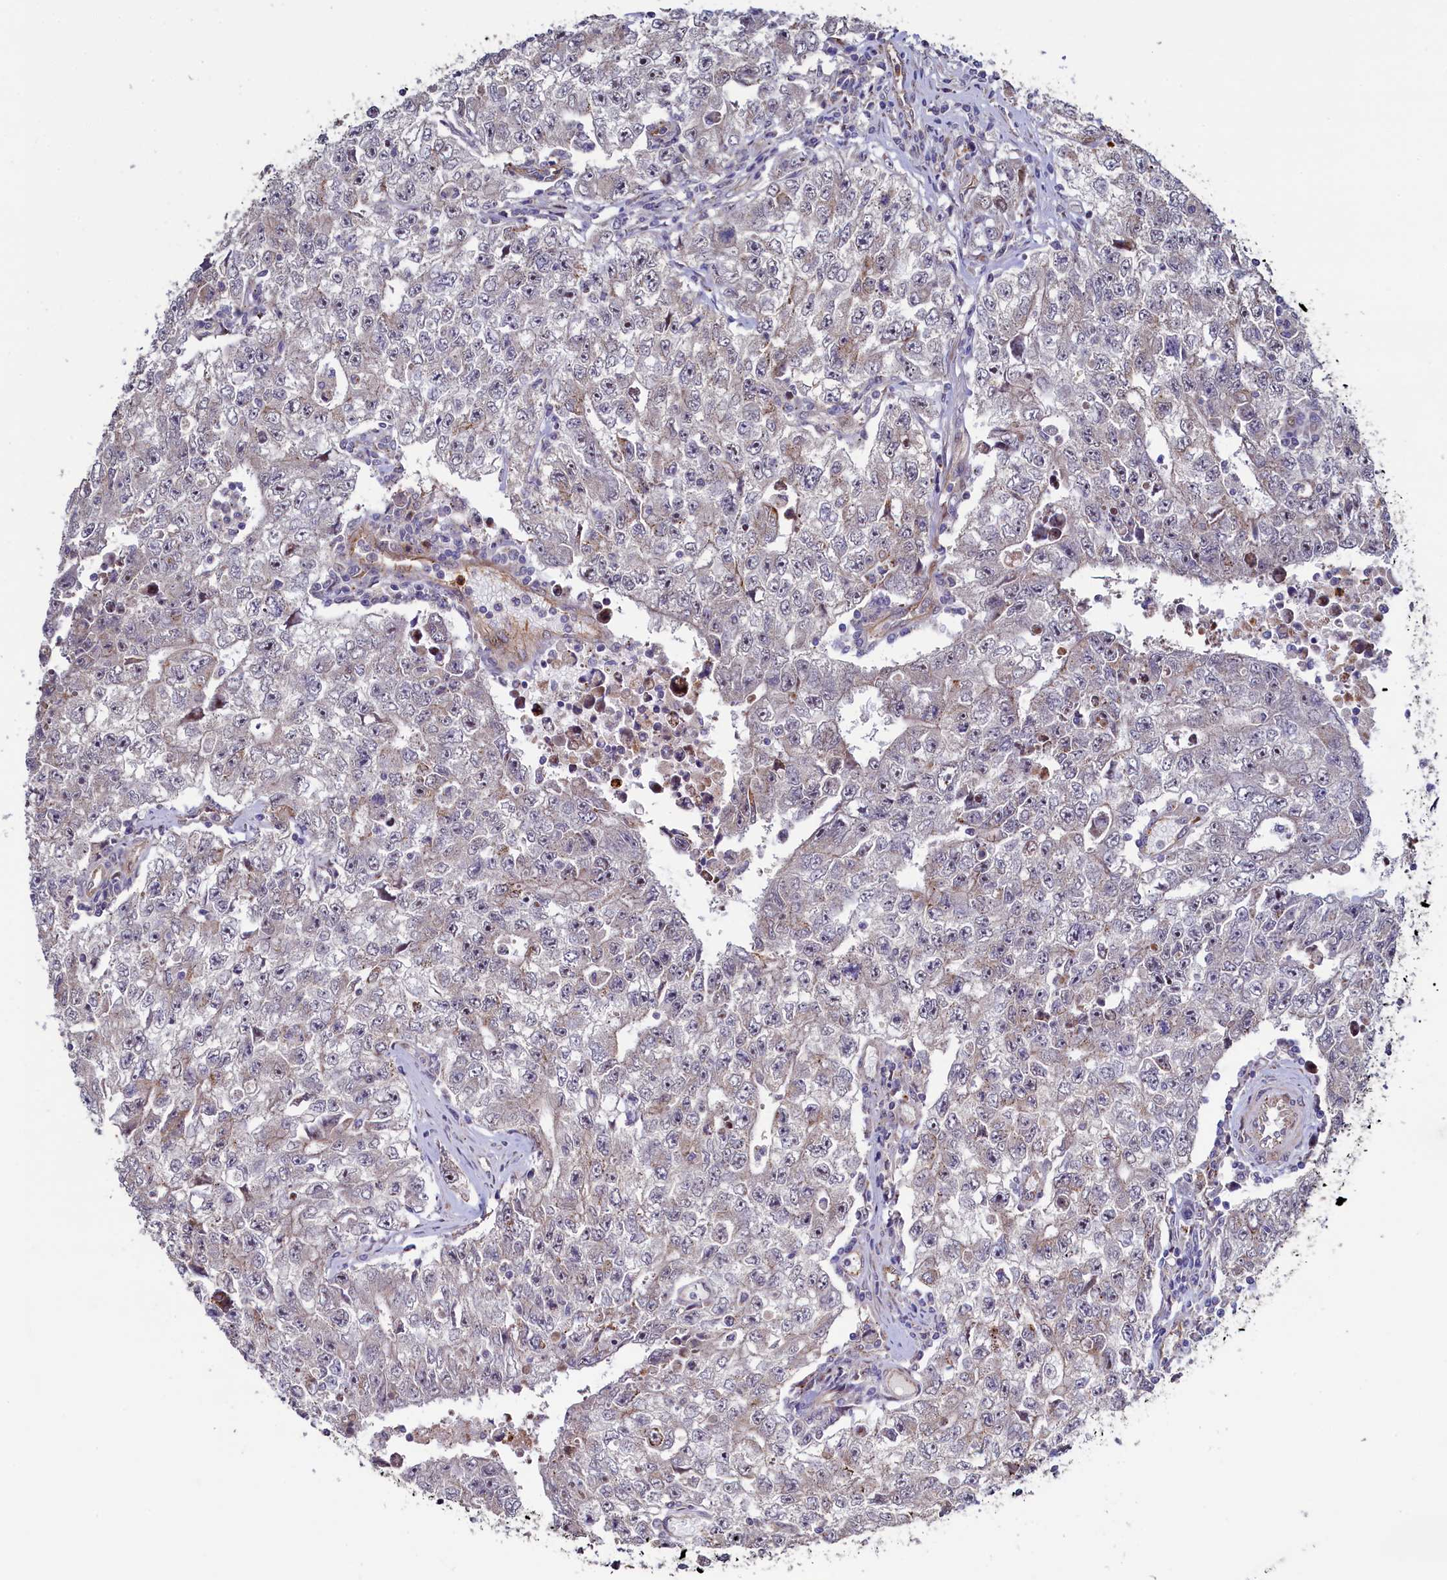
{"staining": {"intensity": "negative", "quantity": "none", "location": "none"}, "tissue": "testis cancer", "cell_type": "Tumor cells", "image_type": "cancer", "snomed": [{"axis": "morphology", "description": "Carcinoma, Embryonal, NOS"}, {"axis": "topography", "description": "Testis"}], "caption": "Immunohistochemical staining of testis cancer exhibits no significant expression in tumor cells.", "gene": "PIK3C3", "patient": {"sex": "male", "age": 17}}